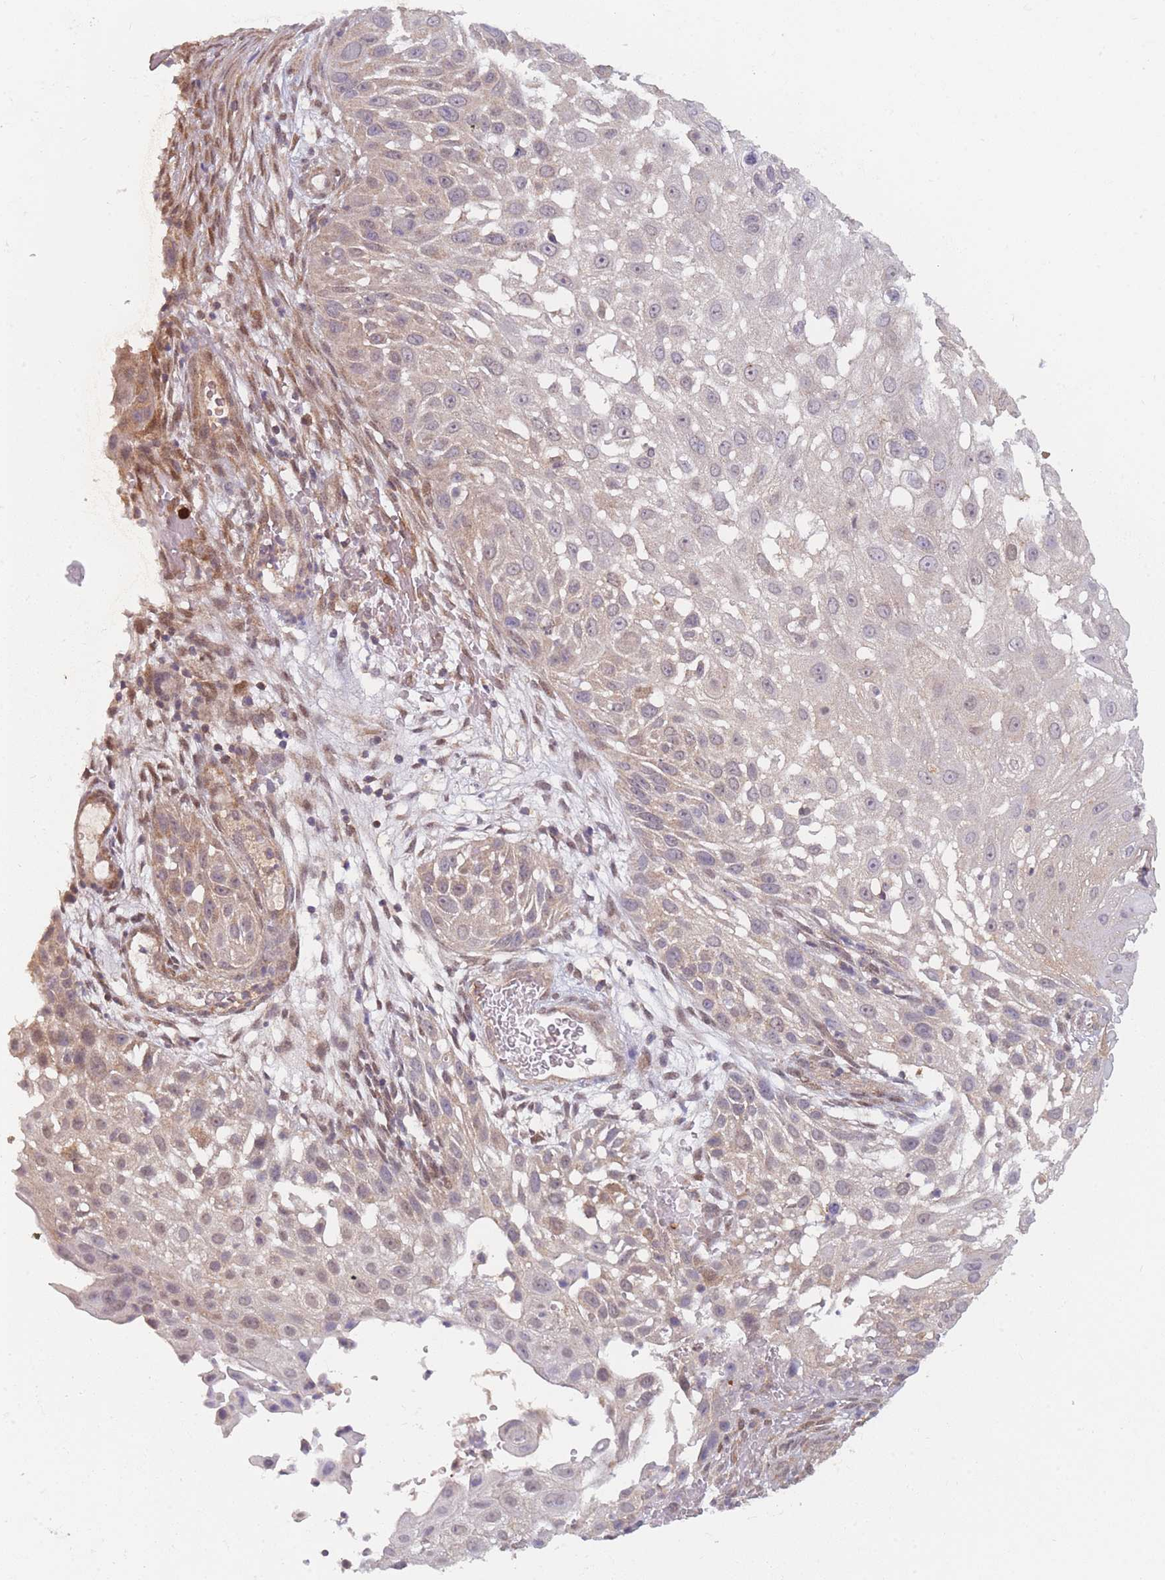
{"staining": {"intensity": "weak", "quantity": "25%-75%", "location": "cytoplasmic/membranous,nuclear"}, "tissue": "skin cancer", "cell_type": "Tumor cells", "image_type": "cancer", "snomed": [{"axis": "morphology", "description": "Squamous cell carcinoma, NOS"}, {"axis": "topography", "description": "Skin"}], "caption": "This photomicrograph demonstrates squamous cell carcinoma (skin) stained with IHC to label a protein in brown. The cytoplasmic/membranous and nuclear of tumor cells show weak positivity for the protein. Nuclei are counter-stained blue.", "gene": "MRI1", "patient": {"sex": "female", "age": 44}}